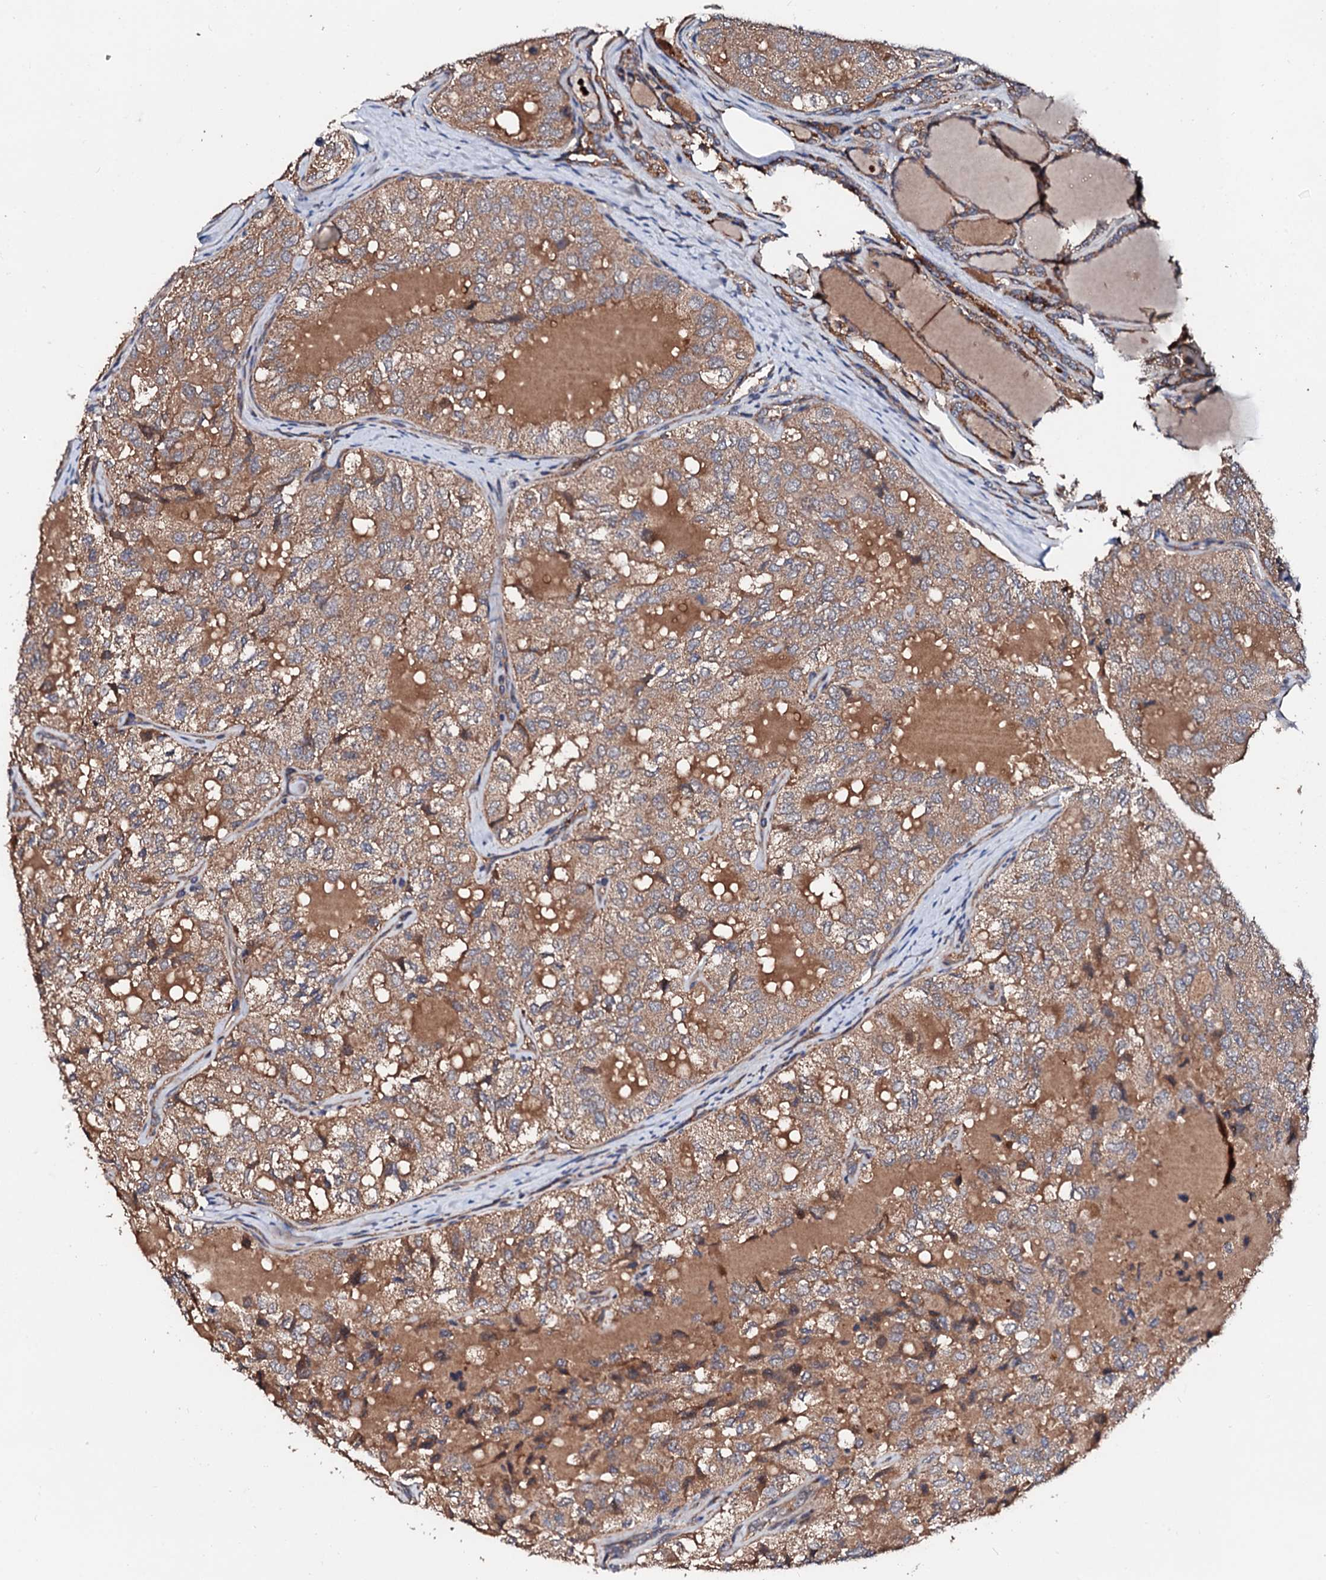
{"staining": {"intensity": "moderate", "quantity": ">75%", "location": "cytoplasmic/membranous"}, "tissue": "thyroid cancer", "cell_type": "Tumor cells", "image_type": "cancer", "snomed": [{"axis": "morphology", "description": "Follicular adenoma carcinoma, NOS"}, {"axis": "topography", "description": "Thyroid gland"}], "caption": "DAB immunohistochemical staining of thyroid cancer (follicular adenoma carcinoma) reveals moderate cytoplasmic/membranous protein positivity in about >75% of tumor cells.", "gene": "EXTL1", "patient": {"sex": "male", "age": 75}}